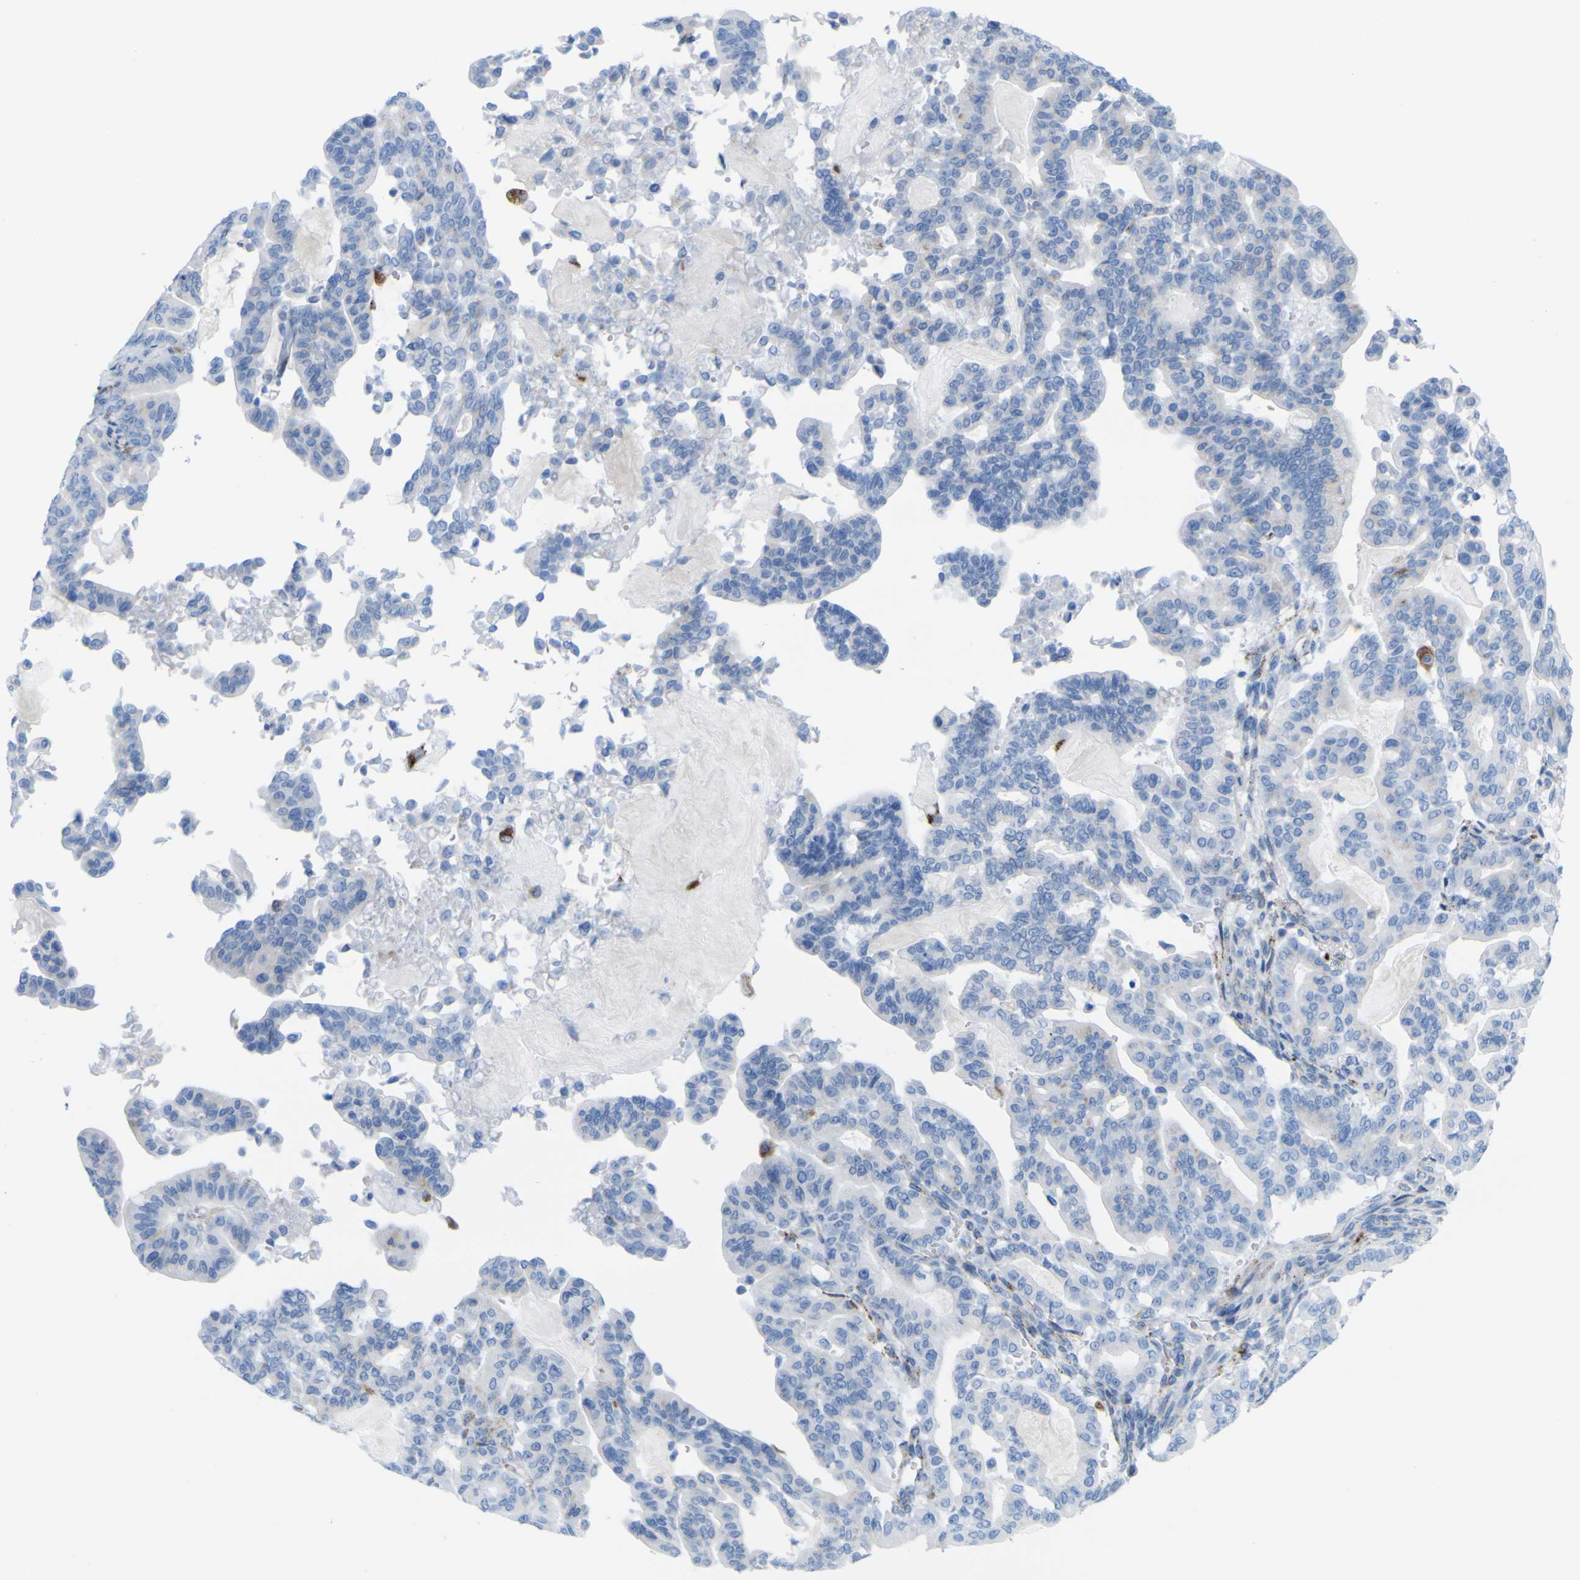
{"staining": {"intensity": "negative", "quantity": "none", "location": "none"}, "tissue": "pancreatic cancer", "cell_type": "Tumor cells", "image_type": "cancer", "snomed": [{"axis": "morphology", "description": "Adenocarcinoma, NOS"}, {"axis": "topography", "description": "Pancreas"}], "caption": "Immunohistochemistry image of neoplastic tissue: human pancreatic cancer (adenocarcinoma) stained with DAB (3,3'-diaminobenzidine) shows no significant protein expression in tumor cells.", "gene": "PLD3", "patient": {"sex": "male", "age": 63}}